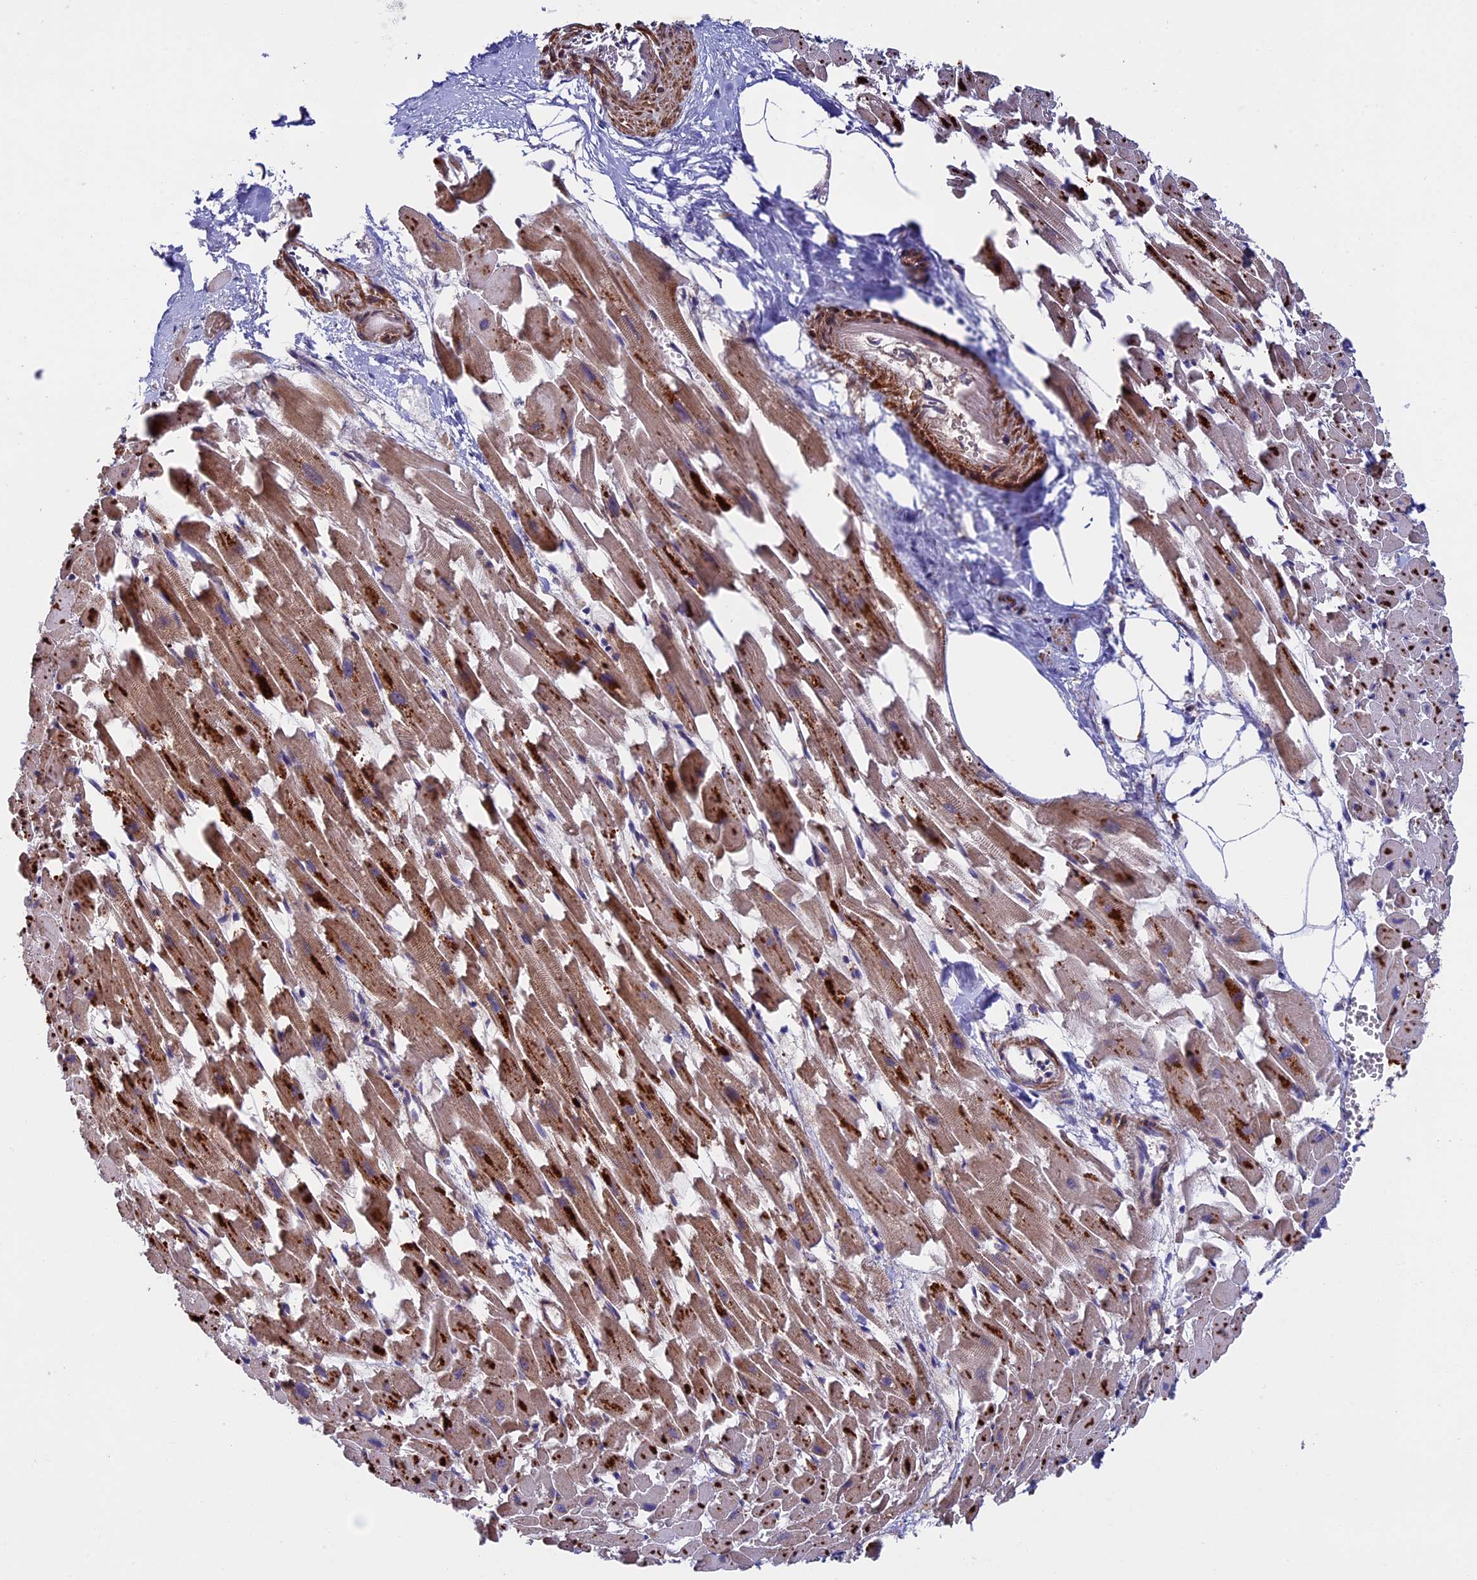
{"staining": {"intensity": "strong", "quantity": ">75%", "location": "cytoplasmic/membranous"}, "tissue": "heart muscle", "cell_type": "Cardiomyocytes", "image_type": "normal", "snomed": [{"axis": "morphology", "description": "Normal tissue, NOS"}, {"axis": "topography", "description": "Heart"}], "caption": "High-magnification brightfield microscopy of normal heart muscle stained with DAB (brown) and counterstained with hematoxylin (blue). cardiomyocytes exhibit strong cytoplasmic/membranous positivity is appreciated in approximately>75% of cells.", "gene": "RNF17", "patient": {"sex": "female", "age": 64}}